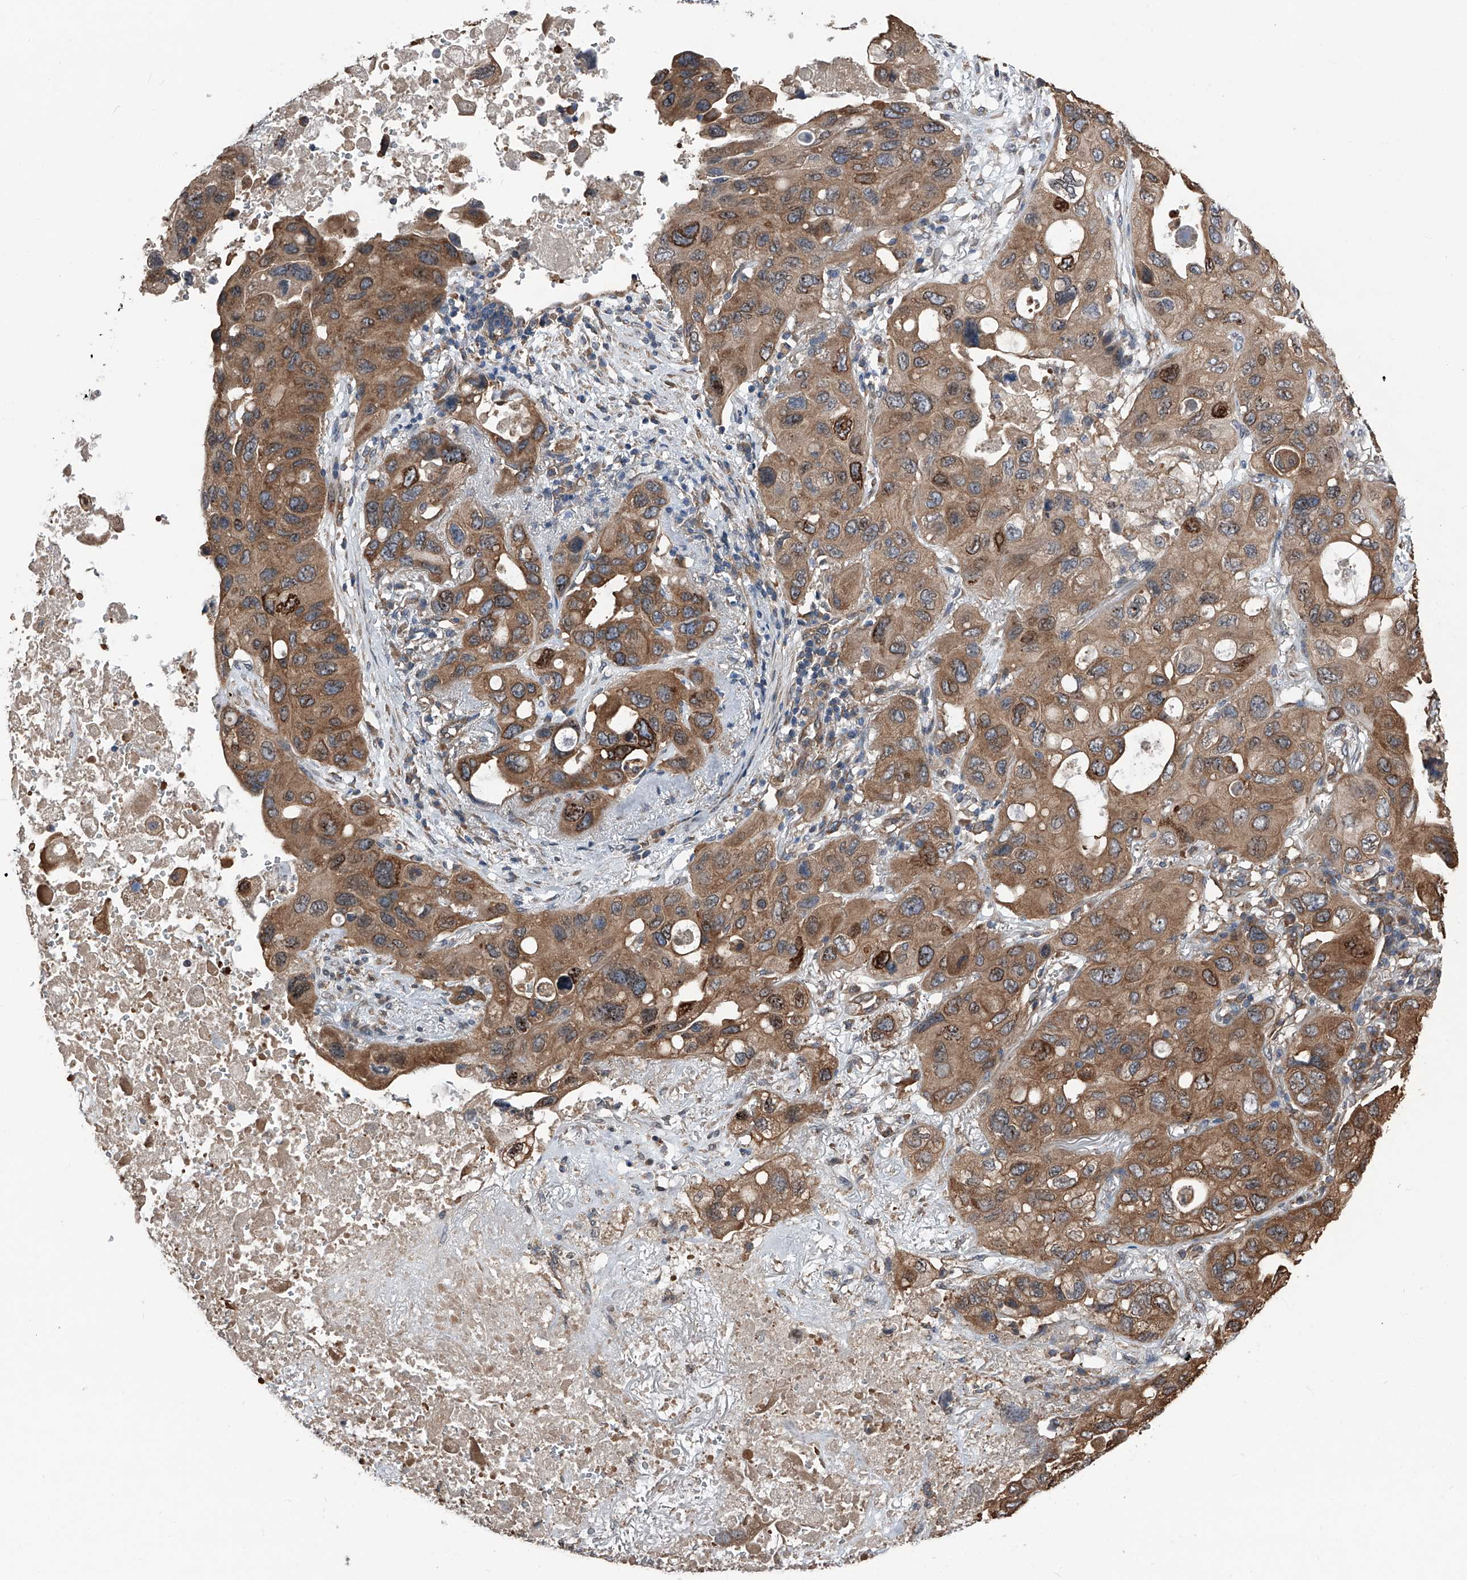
{"staining": {"intensity": "moderate", "quantity": ">75%", "location": "cytoplasmic/membranous"}, "tissue": "lung cancer", "cell_type": "Tumor cells", "image_type": "cancer", "snomed": [{"axis": "morphology", "description": "Squamous cell carcinoma, NOS"}, {"axis": "topography", "description": "Lung"}], "caption": "Immunohistochemistry (IHC) image of neoplastic tissue: lung cancer (squamous cell carcinoma) stained using IHC demonstrates medium levels of moderate protein expression localized specifically in the cytoplasmic/membranous of tumor cells, appearing as a cytoplasmic/membranous brown color.", "gene": "KCNJ2", "patient": {"sex": "female", "age": 73}}